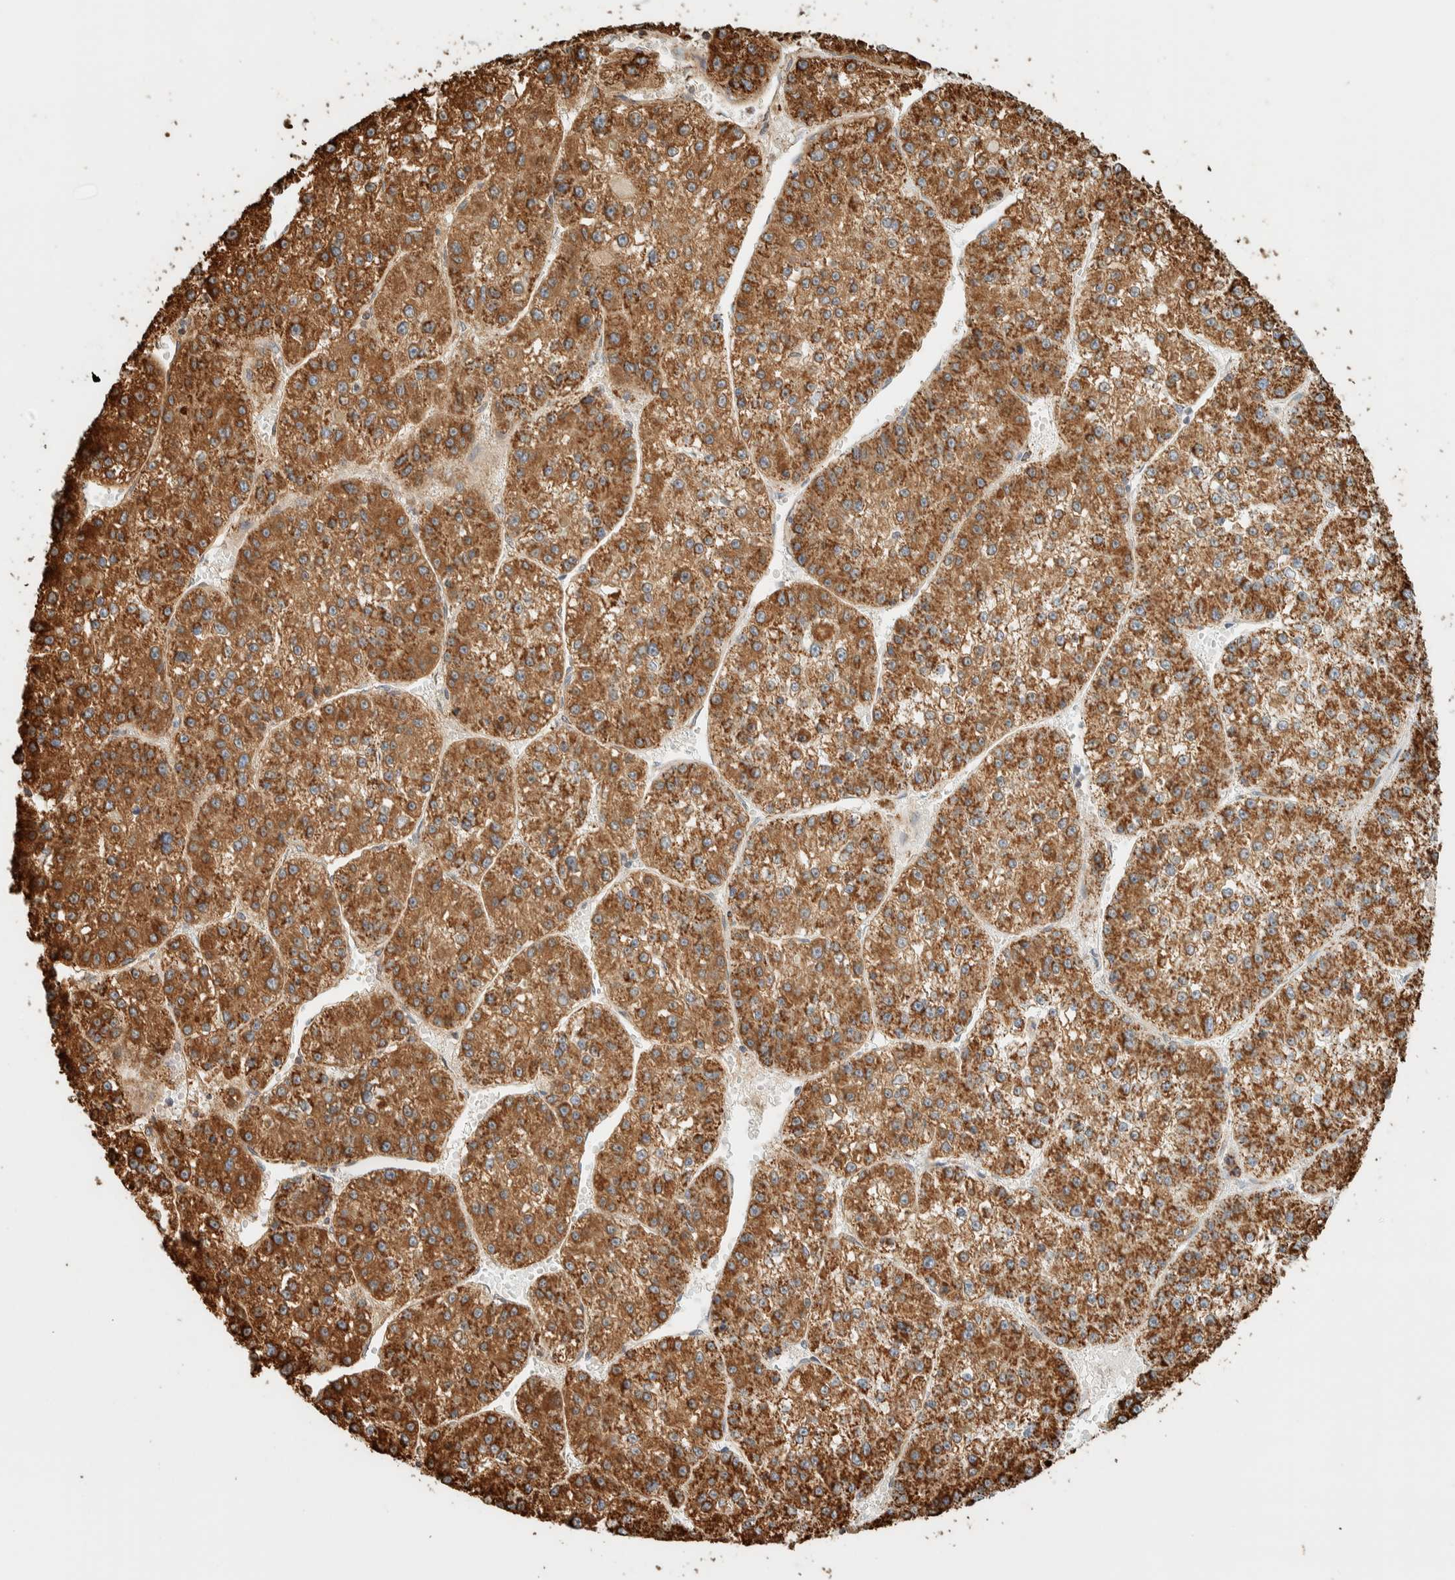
{"staining": {"intensity": "strong", "quantity": ">75%", "location": "cytoplasmic/membranous"}, "tissue": "liver cancer", "cell_type": "Tumor cells", "image_type": "cancer", "snomed": [{"axis": "morphology", "description": "Carcinoma, Hepatocellular, NOS"}, {"axis": "topography", "description": "Liver"}], "caption": "Immunohistochemistry histopathology image of neoplastic tissue: liver hepatocellular carcinoma stained using immunohistochemistry reveals high levels of strong protein expression localized specifically in the cytoplasmic/membranous of tumor cells, appearing as a cytoplasmic/membranous brown color.", "gene": "ZNF454", "patient": {"sex": "female", "age": 73}}